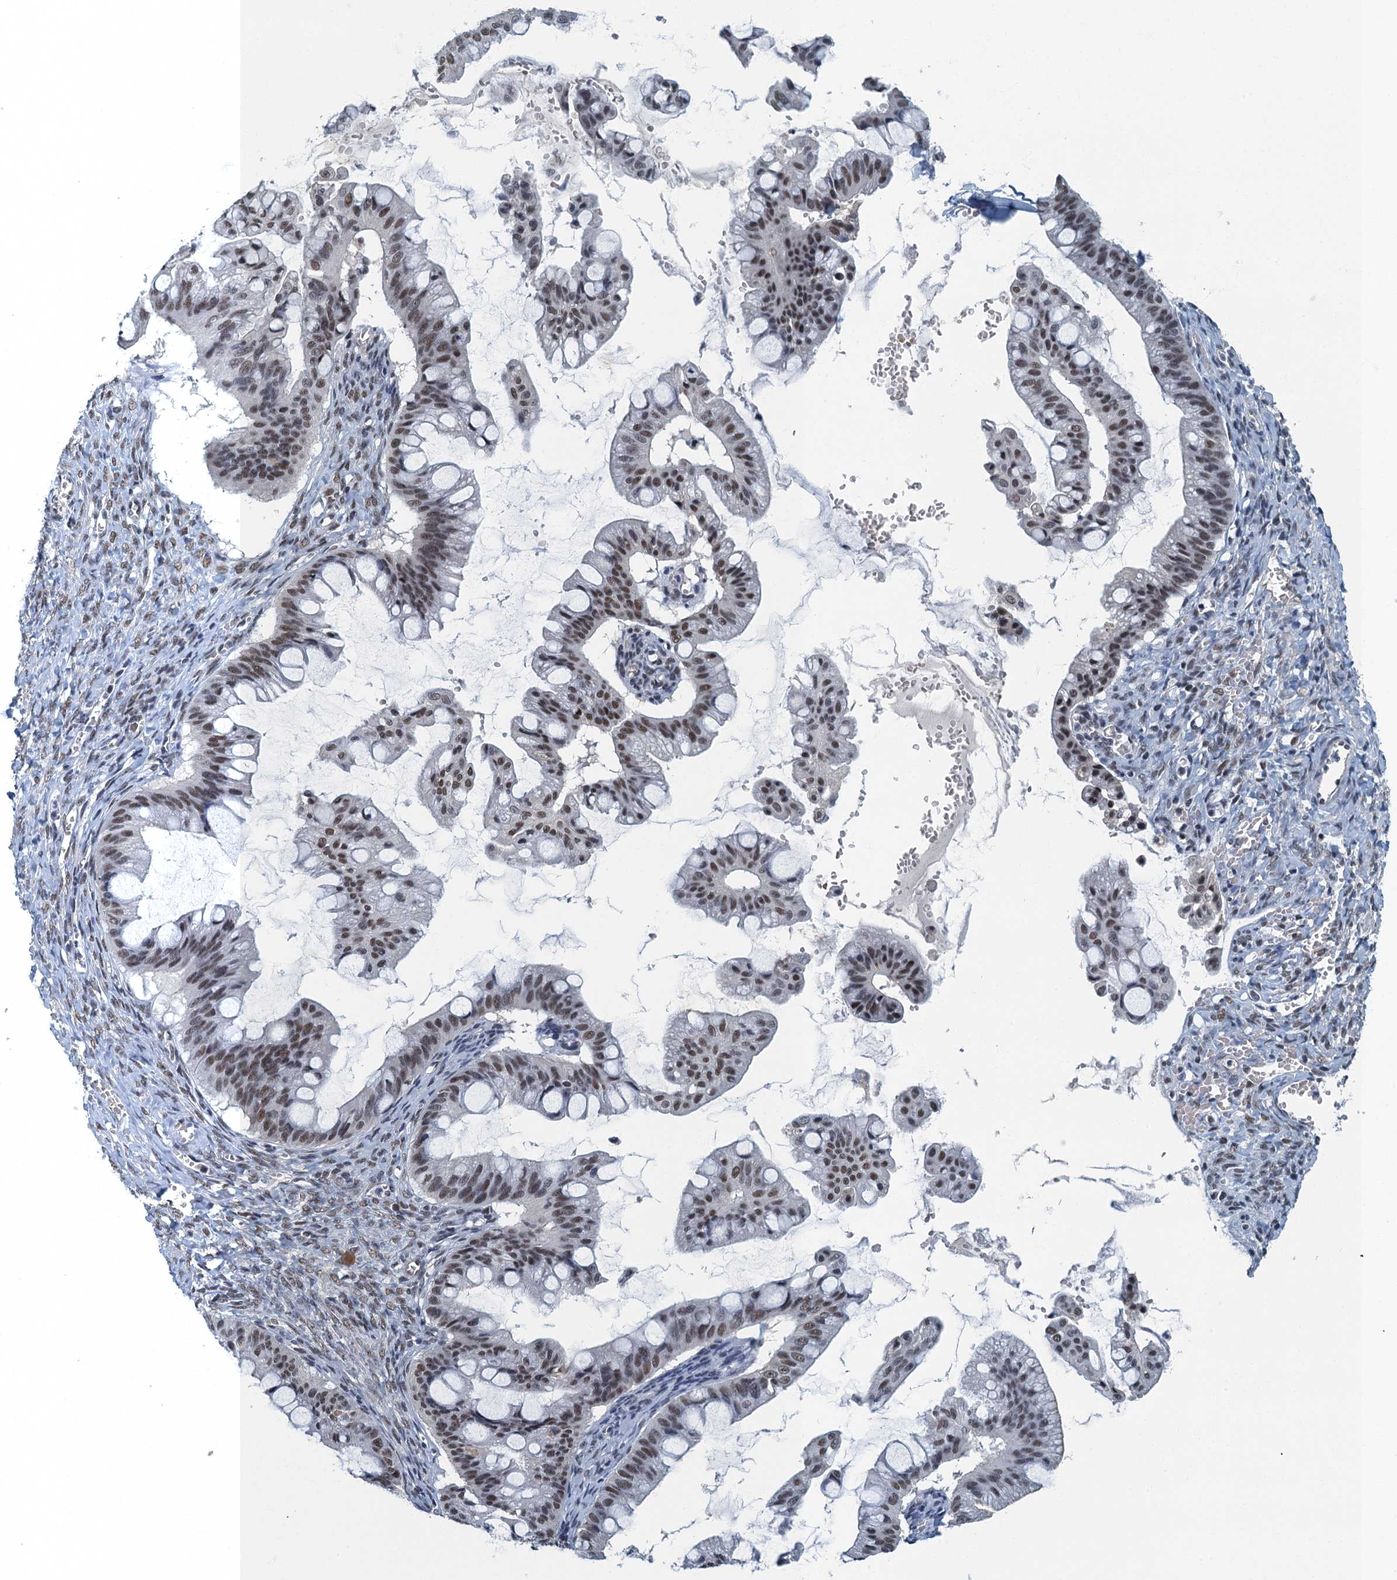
{"staining": {"intensity": "moderate", "quantity": ">75%", "location": "nuclear"}, "tissue": "ovarian cancer", "cell_type": "Tumor cells", "image_type": "cancer", "snomed": [{"axis": "morphology", "description": "Cystadenocarcinoma, mucinous, NOS"}, {"axis": "topography", "description": "Ovary"}], "caption": "Human ovarian cancer (mucinous cystadenocarcinoma) stained with a protein marker reveals moderate staining in tumor cells.", "gene": "GADL1", "patient": {"sex": "female", "age": 73}}